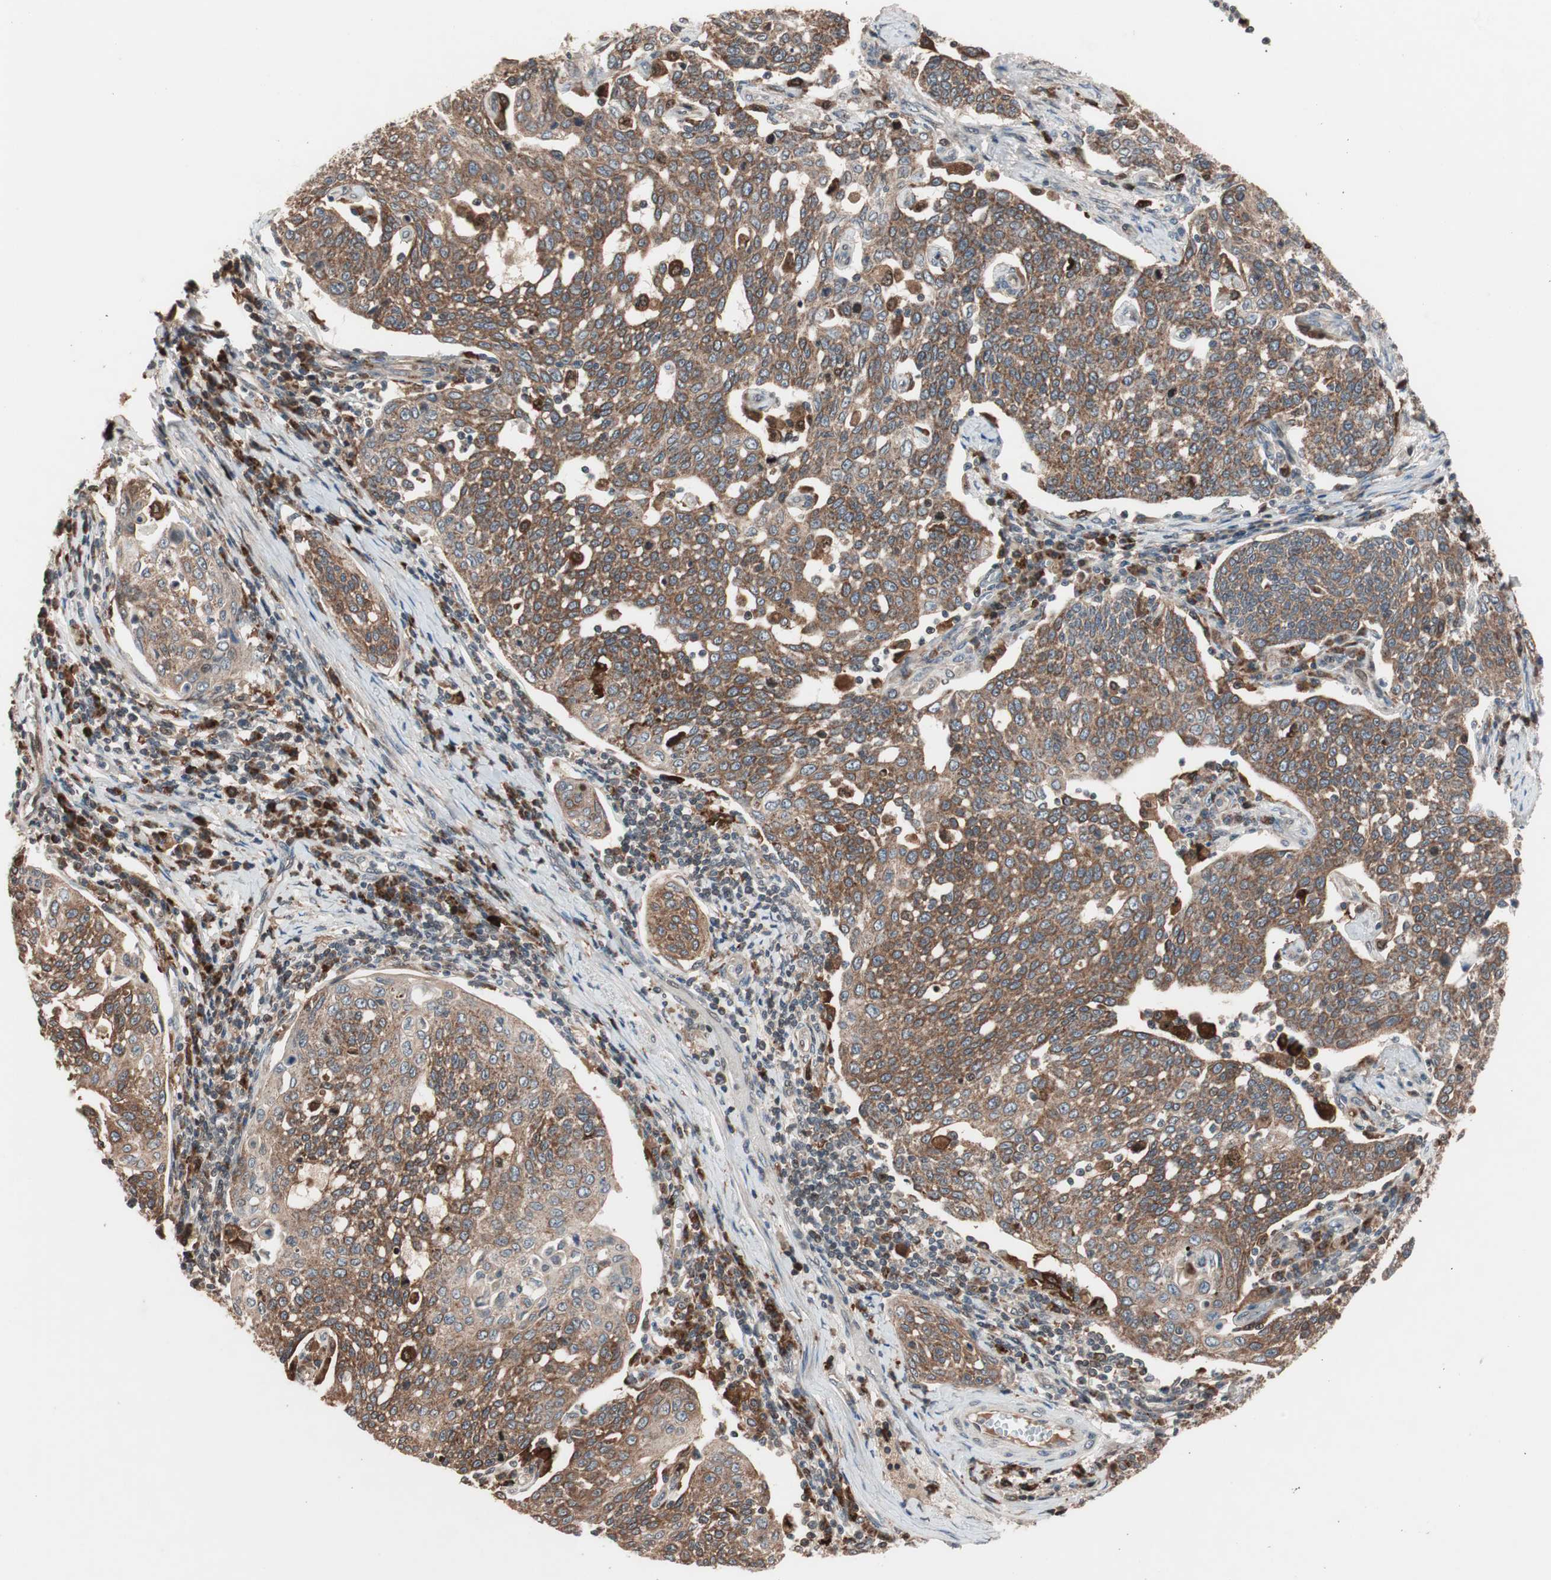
{"staining": {"intensity": "strong", "quantity": ">75%", "location": "cytoplasmic/membranous"}, "tissue": "cervical cancer", "cell_type": "Tumor cells", "image_type": "cancer", "snomed": [{"axis": "morphology", "description": "Squamous cell carcinoma, NOS"}, {"axis": "topography", "description": "Cervix"}], "caption": "IHC micrograph of neoplastic tissue: cervical cancer (squamous cell carcinoma) stained using IHC demonstrates high levels of strong protein expression localized specifically in the cytoplasmic/membranous of tumor cells, appearing as a cytoplasmic/membranous brown color.", "gene": "NF2", "patient": {"sex": "female", "age": 34}}